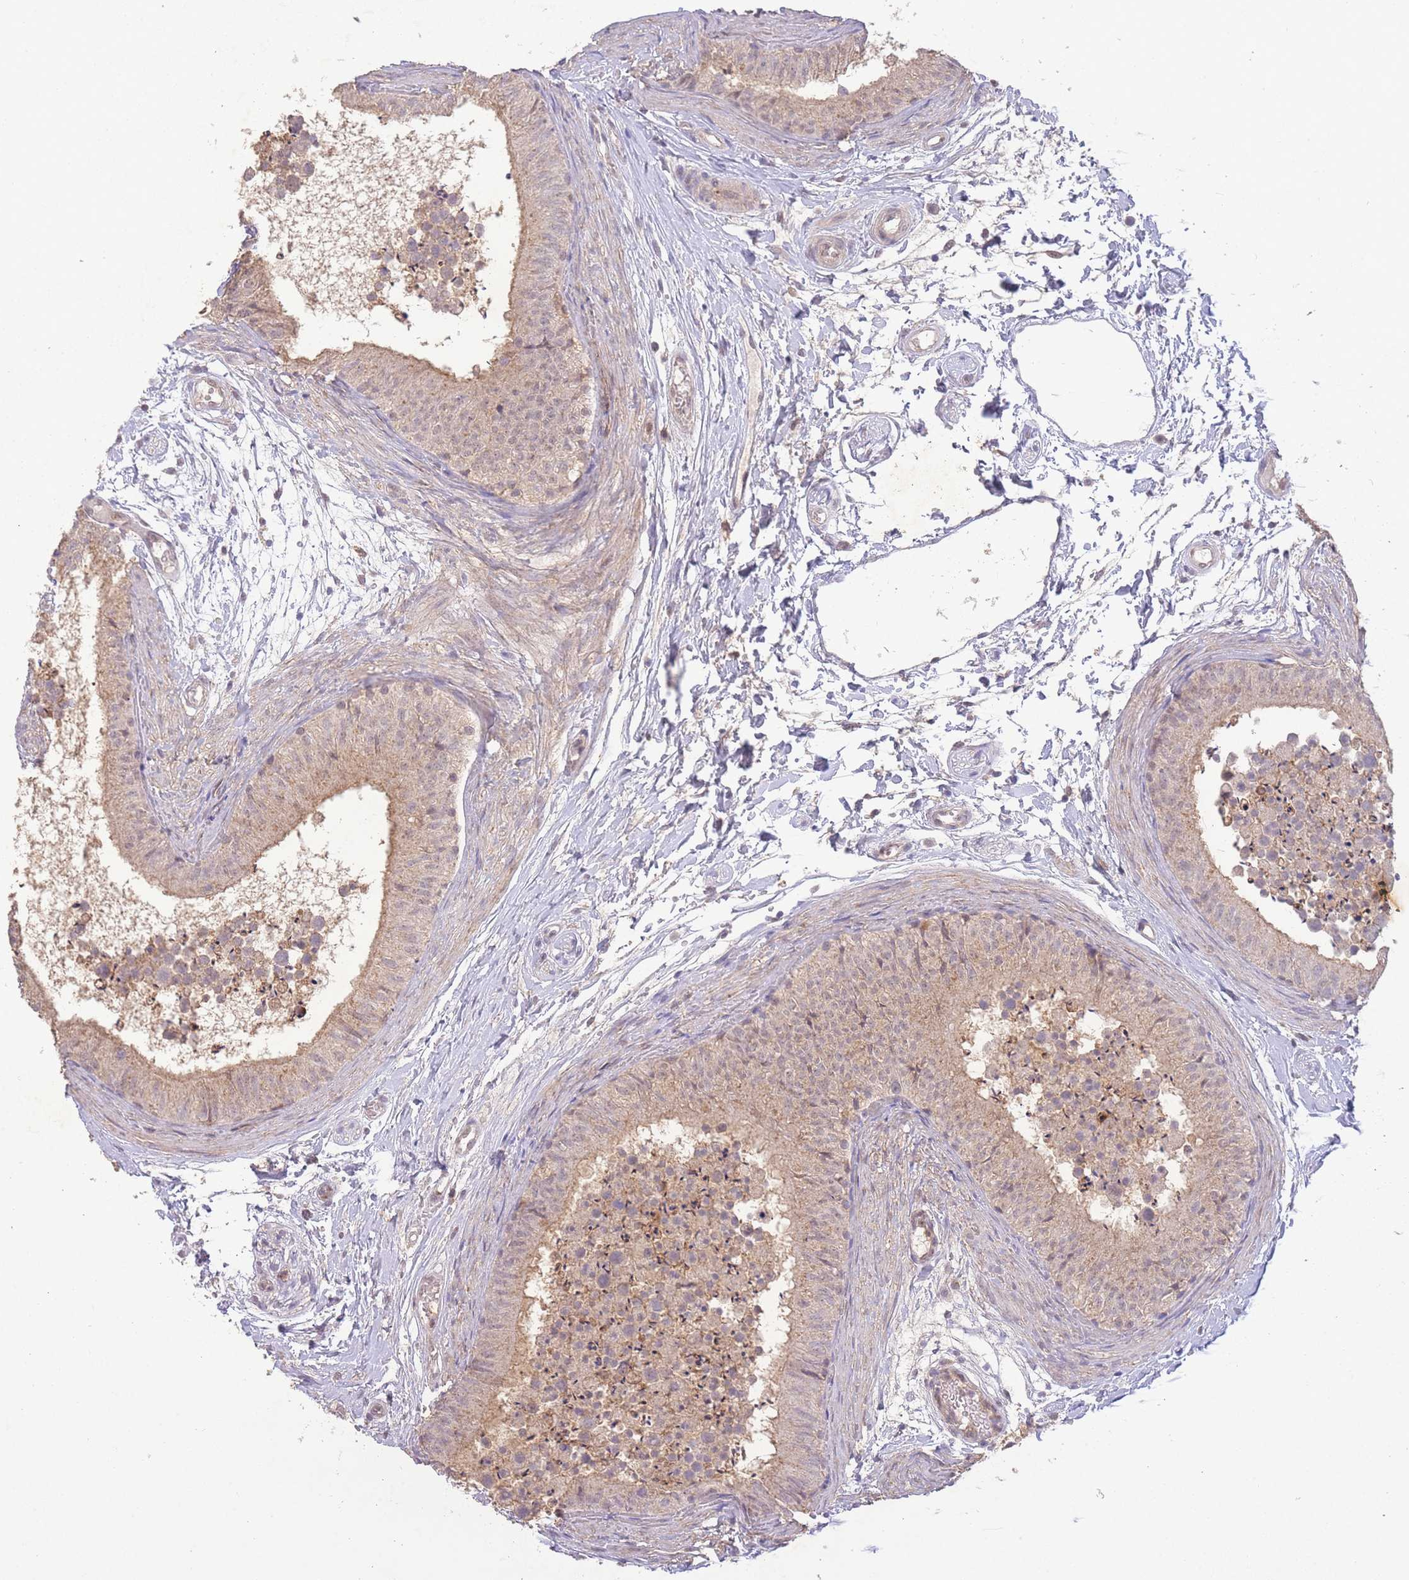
{"staining": {"intensity": "weak", "quantity": "25%-75%", "location": "cytoplasmic/membranous"}, "tissue": "epididymis", "cell_type": "Glandular cells", "image_type": "normal", "snomed": [{"axis": "morphology", "description": "Normal tissue, NOS"}, {"axis": "topography", "description": "Epididymis"}], "caption": "Brown immunohistochemical staining in normal epididymis reveals weak cytoplasmic/membranous expression in about 25%-75% of glandular cells.", "gene": "RNF144B", "patient": {"sex": "male", "age": 15}}